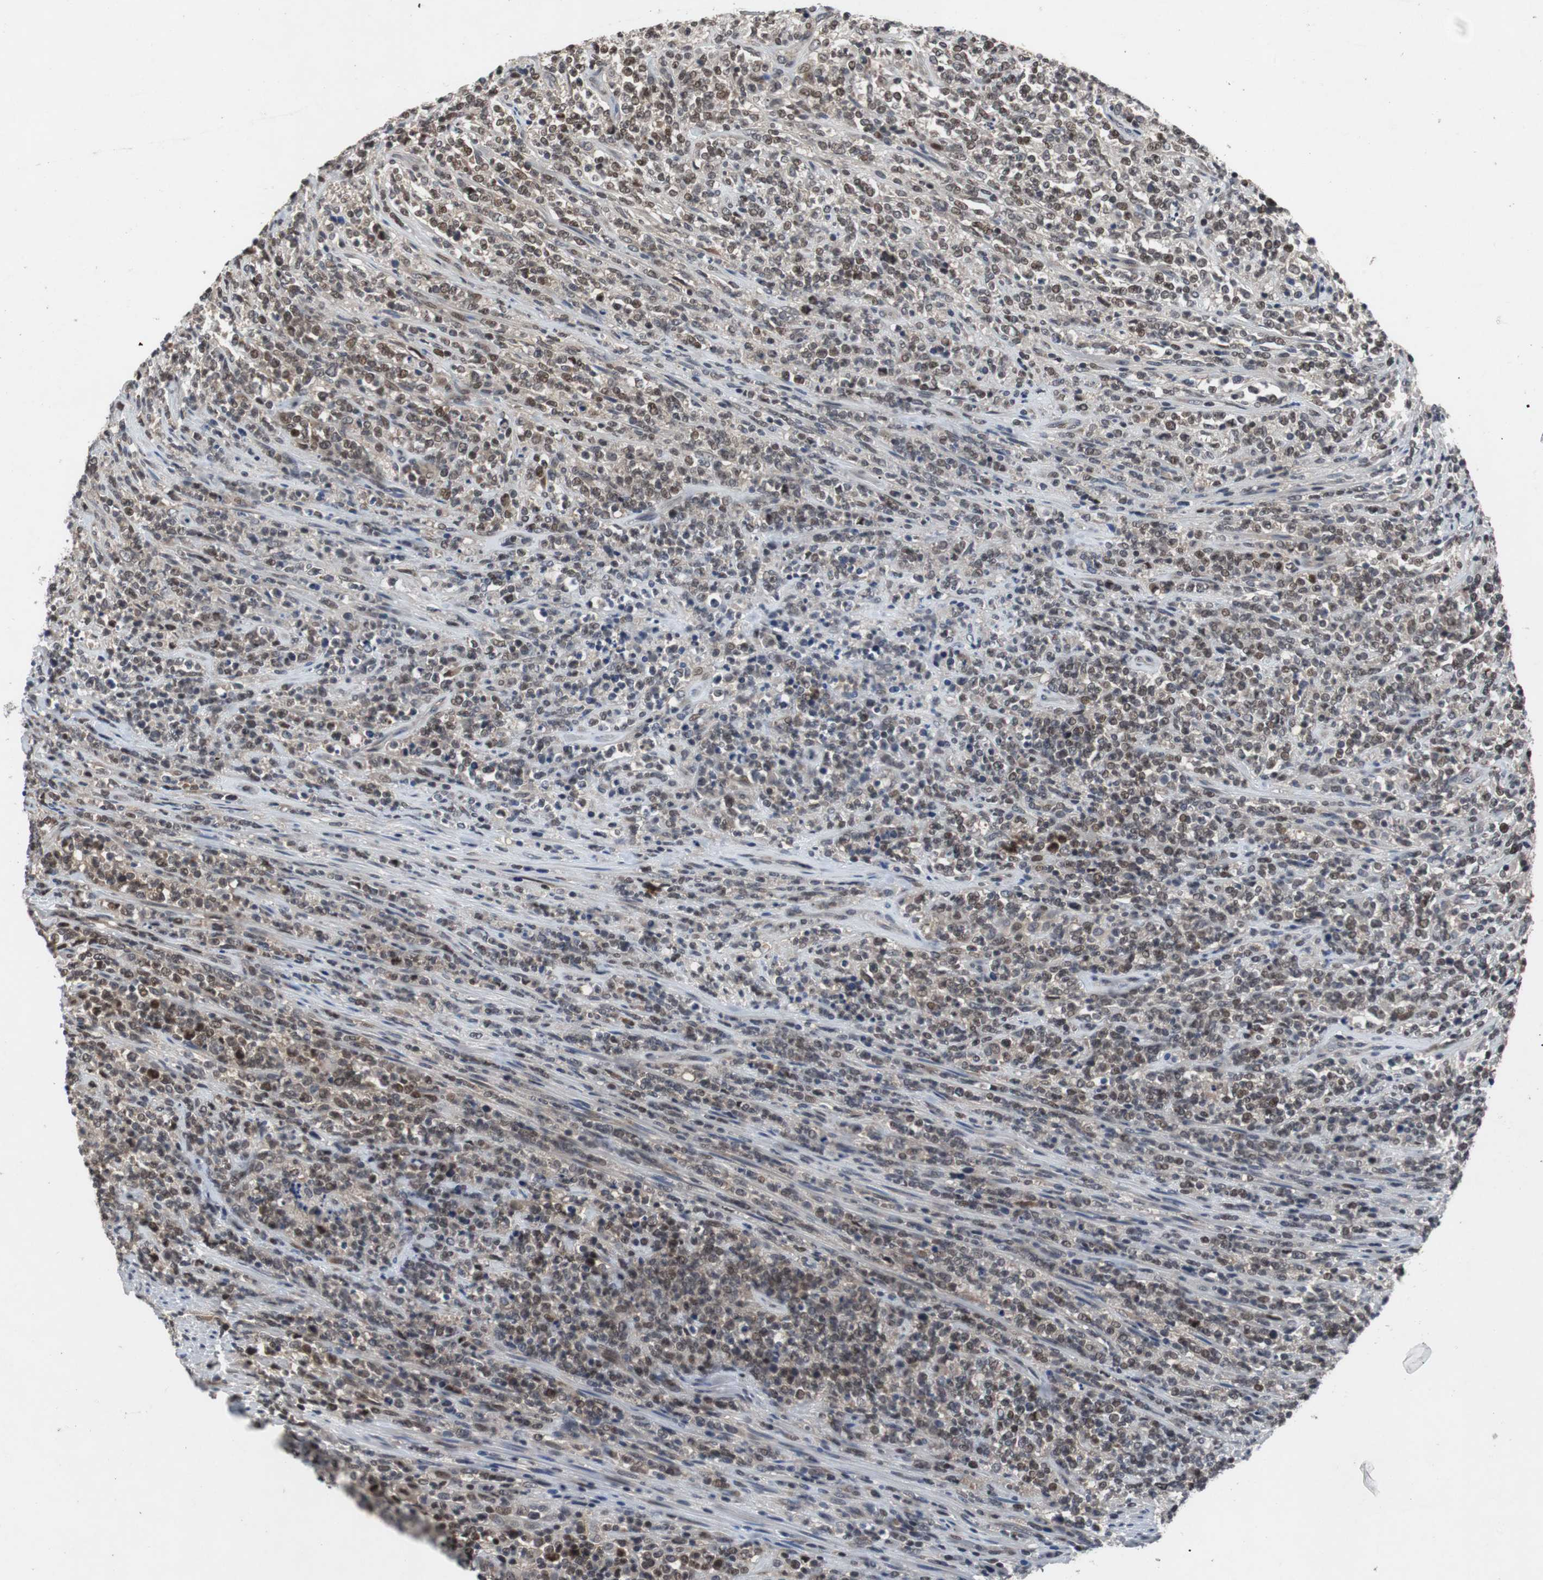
{"staining": {"intensity": "moderate", "quantity": "25%-75%", "location": "nuclear"}, "tissue": "lymphoma", "cell_type": "Tumor cells", "image_type": "cancer", "snomed": [{"axis": "morphology", "description": "Malignant lymphoma, non-Hodgkin's type, High grade"}, {"axis": "topography", "description": "Soft tissue"}], "caption": "Immunohistochemical staining of human high-grade malignant lymphoma, non-Hodgkin's type exhibits medium levels of moderate nuclear protein staining in approximately 25%-75% of tumor cells.", "gene": "TP63", "patient": {"sex": "male", "age": 18}}